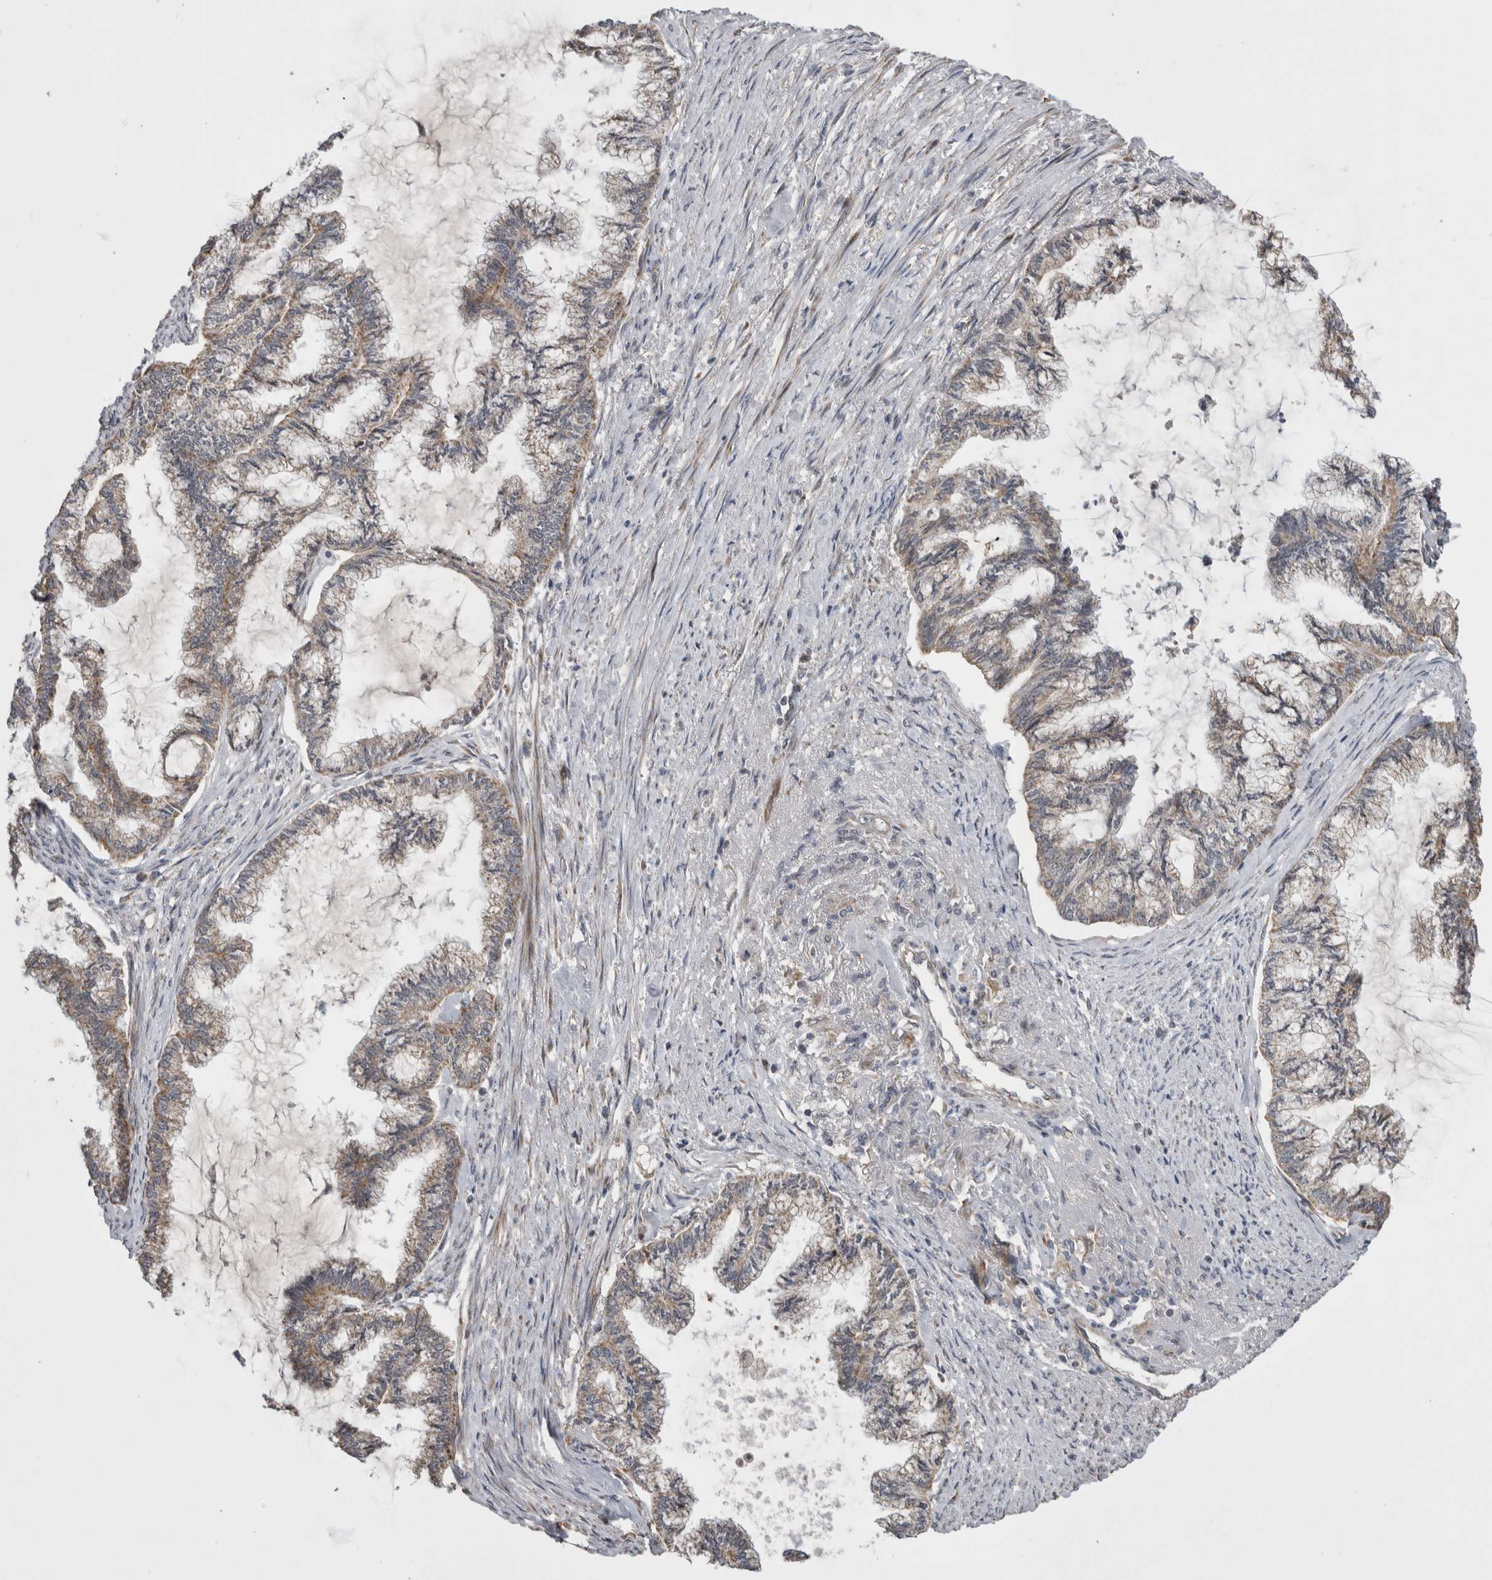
{"staining": {"intensity": "weak", "quantity": ">75%", "location": "cytoplasmic/membranous"}, "tissue": "endometrial cancer", "cell_type": "Tumor cells", "image_type": "cancer", "snomed": [{"axis": "morphology", "description": "Adenocarcinoma, NOS"}, {"axis": "topography", "description": "Endometrium"}], "caption": "Adenocarcinoma (endometrial) stained for a protein (brown) demonstrates weak cytoplasmic/membranous positive expression in approximately >75% of tumor cells.", "gene": "KCNIP1", "patient": {"sex": "female", "age": 86}}